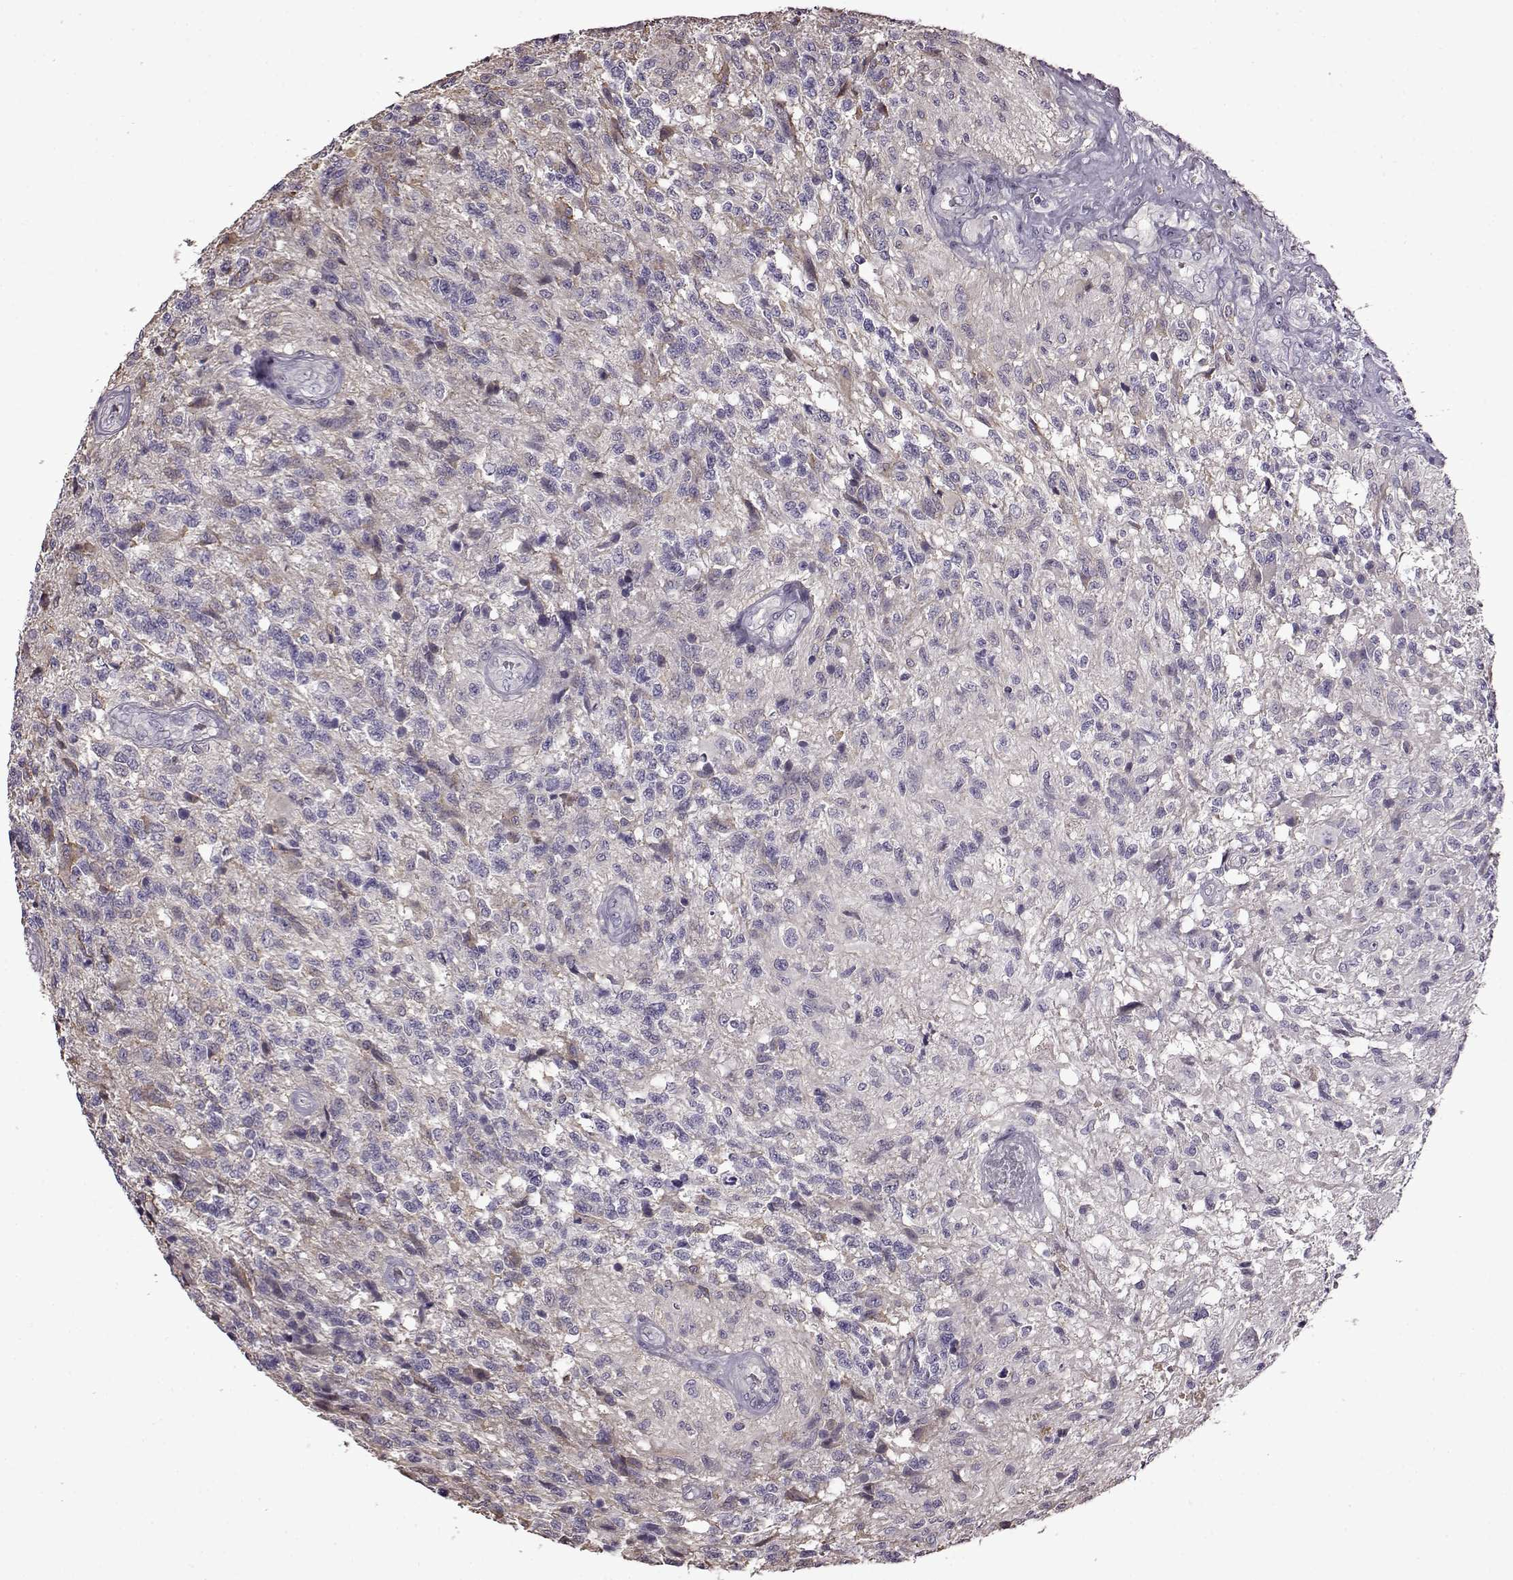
{"staining": {"intensity": "negative", "quantity": "none", "location": "none"}, "tissue": "glioma", "cell_type": "Tumor cells", "image_type": "cancer", "snomed": [{"axis": "morphology", "description": "Glioma, malignant, High grade"}, {"axis": "topography", "description": "Brain"}], "caption": "Glioma was stained to show a protein in brown. There is no significant expression in tumor cells.", "gene": "EDDM3B", "patient": {"sex": "male", "age": 56}}